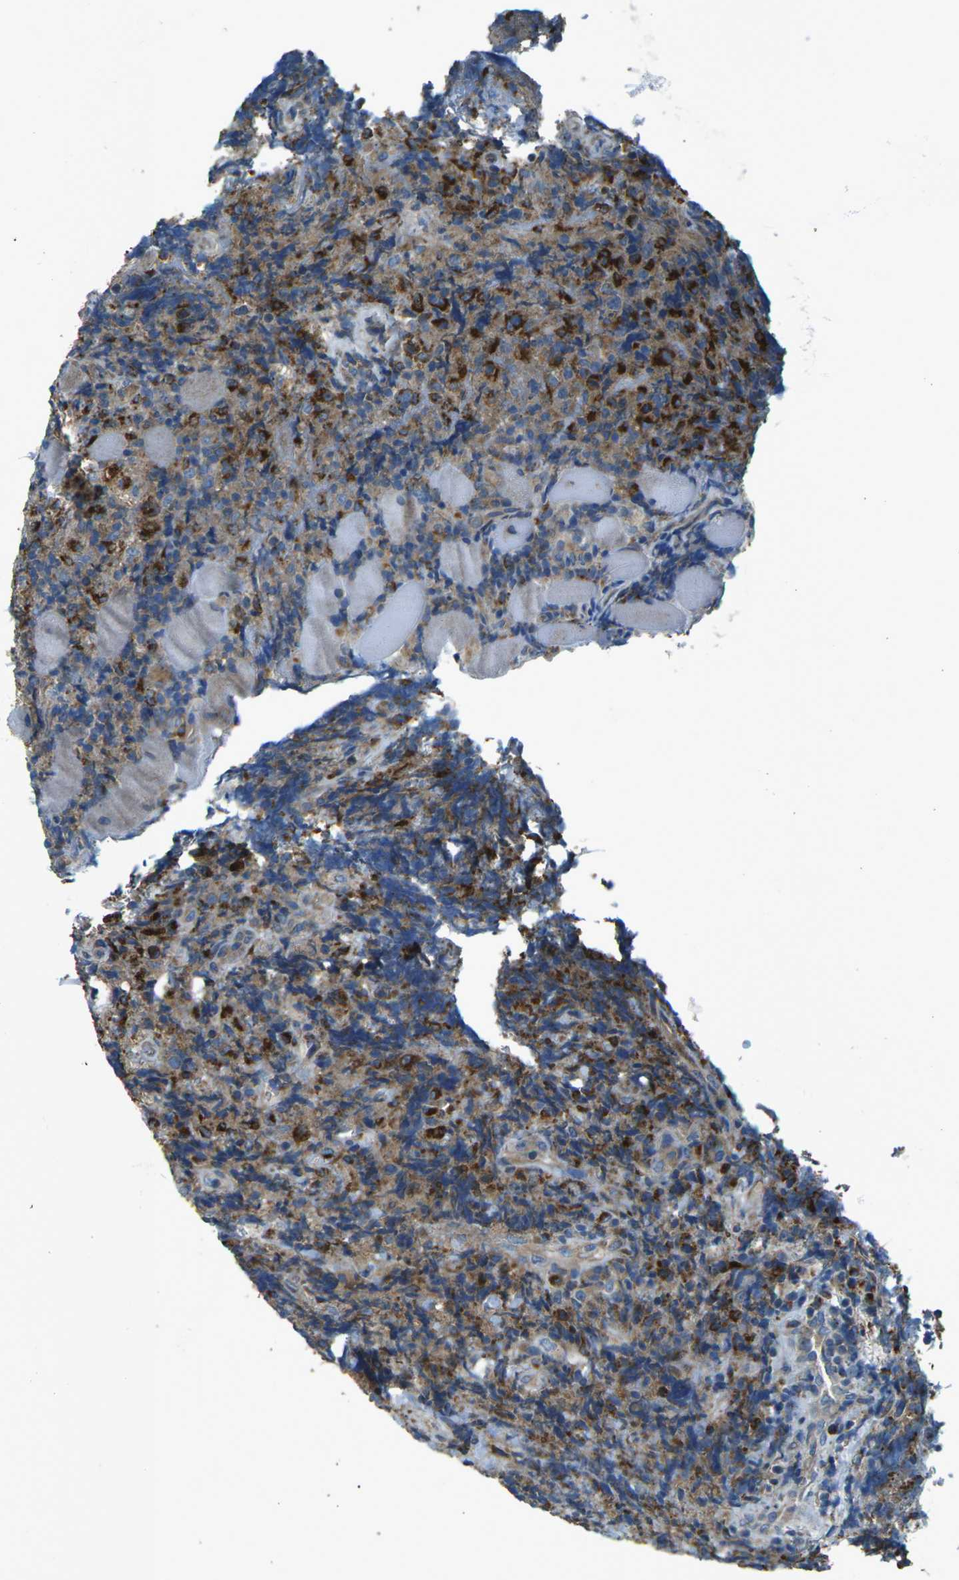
{"staining": {"intensity": "moderate", "quantity": ">75%", "location": "cytoplasmic/membranous"}, "tissue": "lymphoma", "cell_type": "Tumor cells", "image_type": "cancer", "snomed": [{"axis": "morphology", "description": "Malignant lymphoma, non-Hodgkin's type, High grade"}, {"axis": "topography", "description": "Tonsil"}], "caption": "Immunohistochemistry image of neoplastic tissue: human lymphoma stained using IHC demonstrates medium levels of moderate protein expression localized specifically in the cytoplasmic/membranous of tumor cells, appearing as a cytoplasmic/membranous brown color.", "gene": "CDK17", "patient": {"sex": "female", "age": 36}}